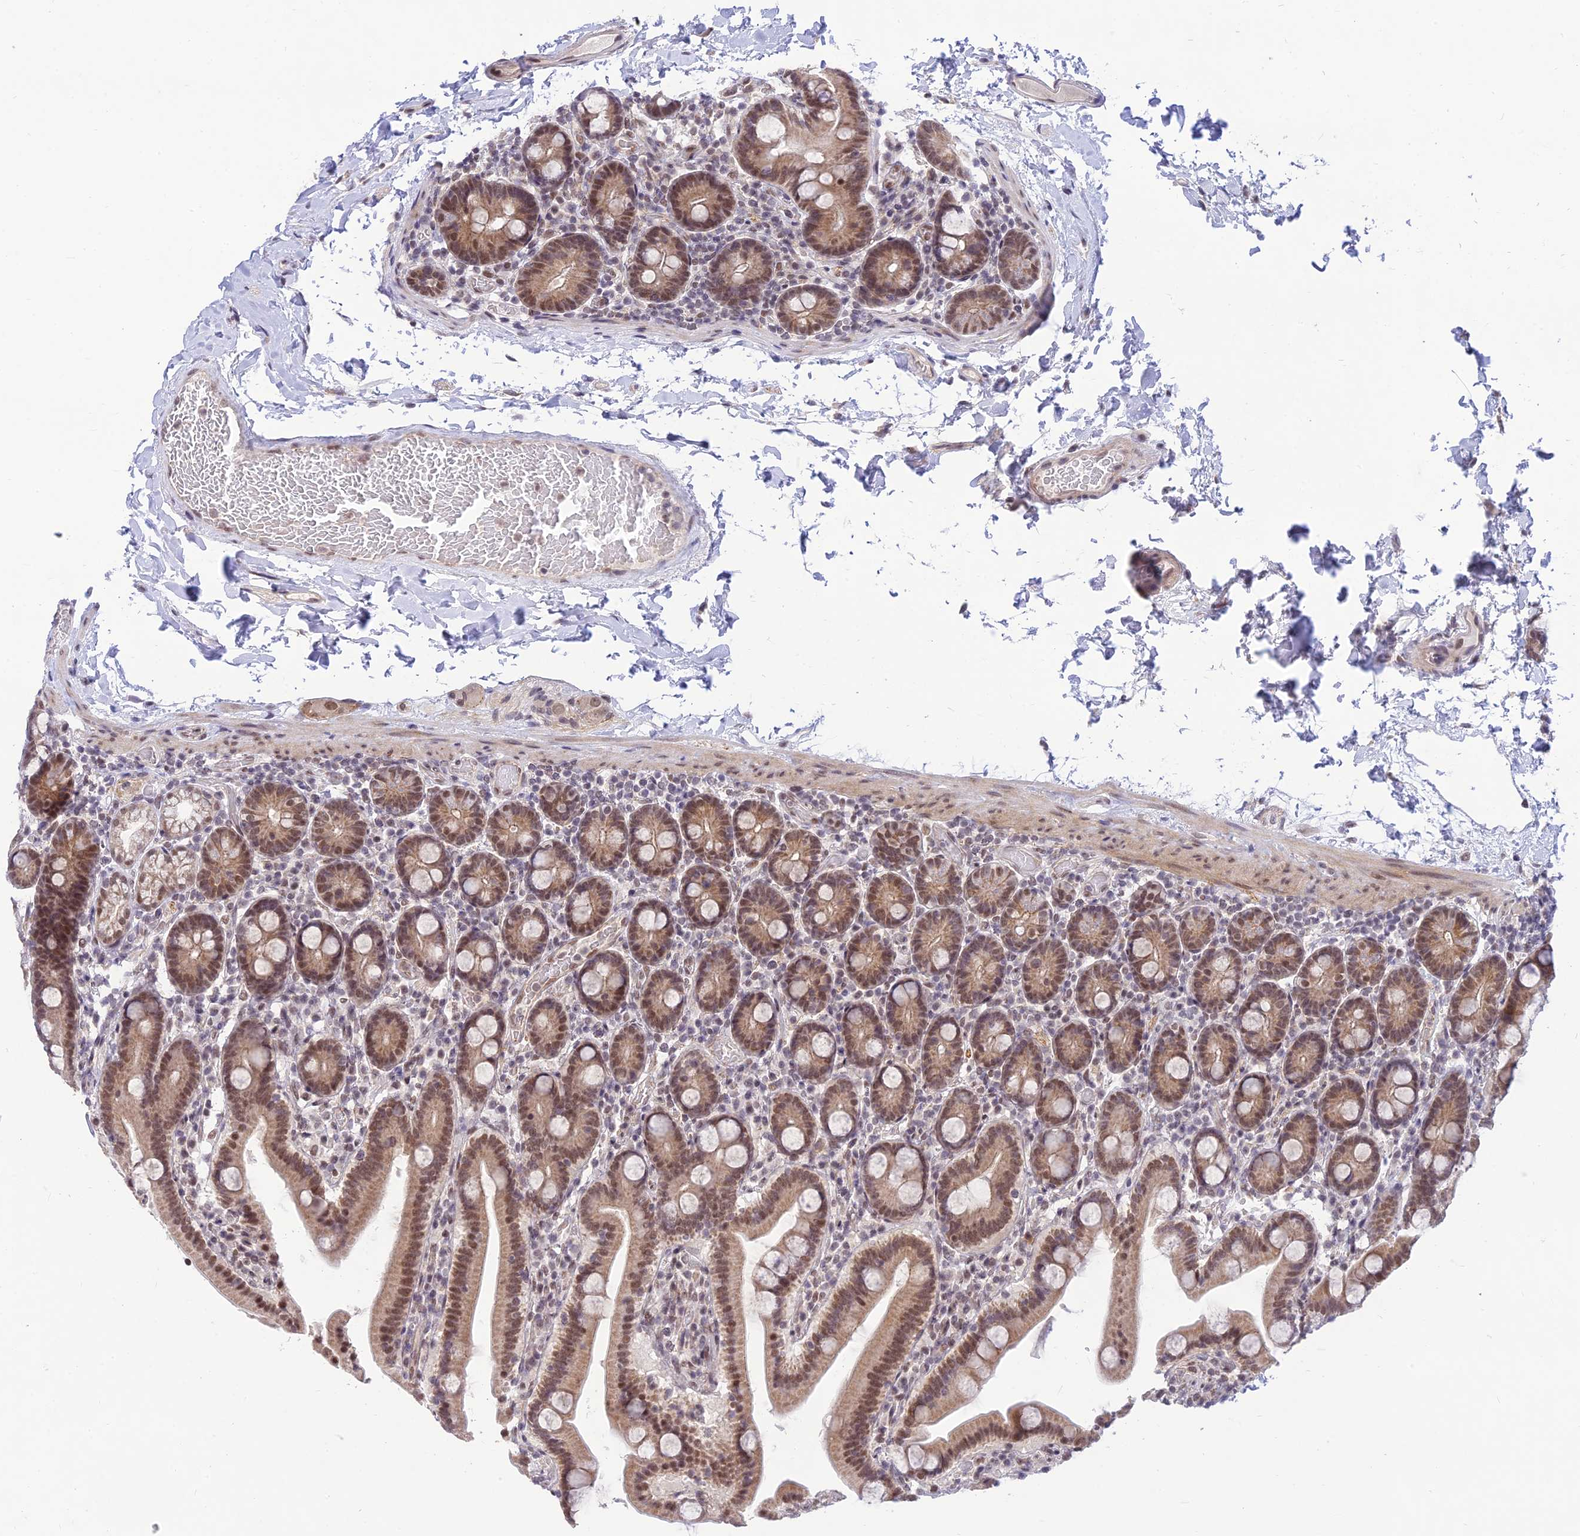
{"staining": {"intensity": "moderate", "quantity": ">75%", "location": "cytoplasmic/membranous,nuclear"}, "tissue": "duodenum", "cell_type": "Glandular cells", "image_type": "normal", "snomed": [{"axis": "morphology", "description": "Normal tissue, NOS"}, {"axis": "topography", "description": "Duodenum"}], "caption": "DAB (3,3'-diaminobenzidine) immunohistochemical staining of unremarkable human duodenum exhibits moderate cytoplasmic/membranous,nuclear protein staining in approximately >75% of glandular cells. Using DAB (brown) and hematoxylin (blue) stains, captured at high magnification using brightfield microscopy.", "gene": "MICOS13", "patient": {"sex": "male", "age": 55}}